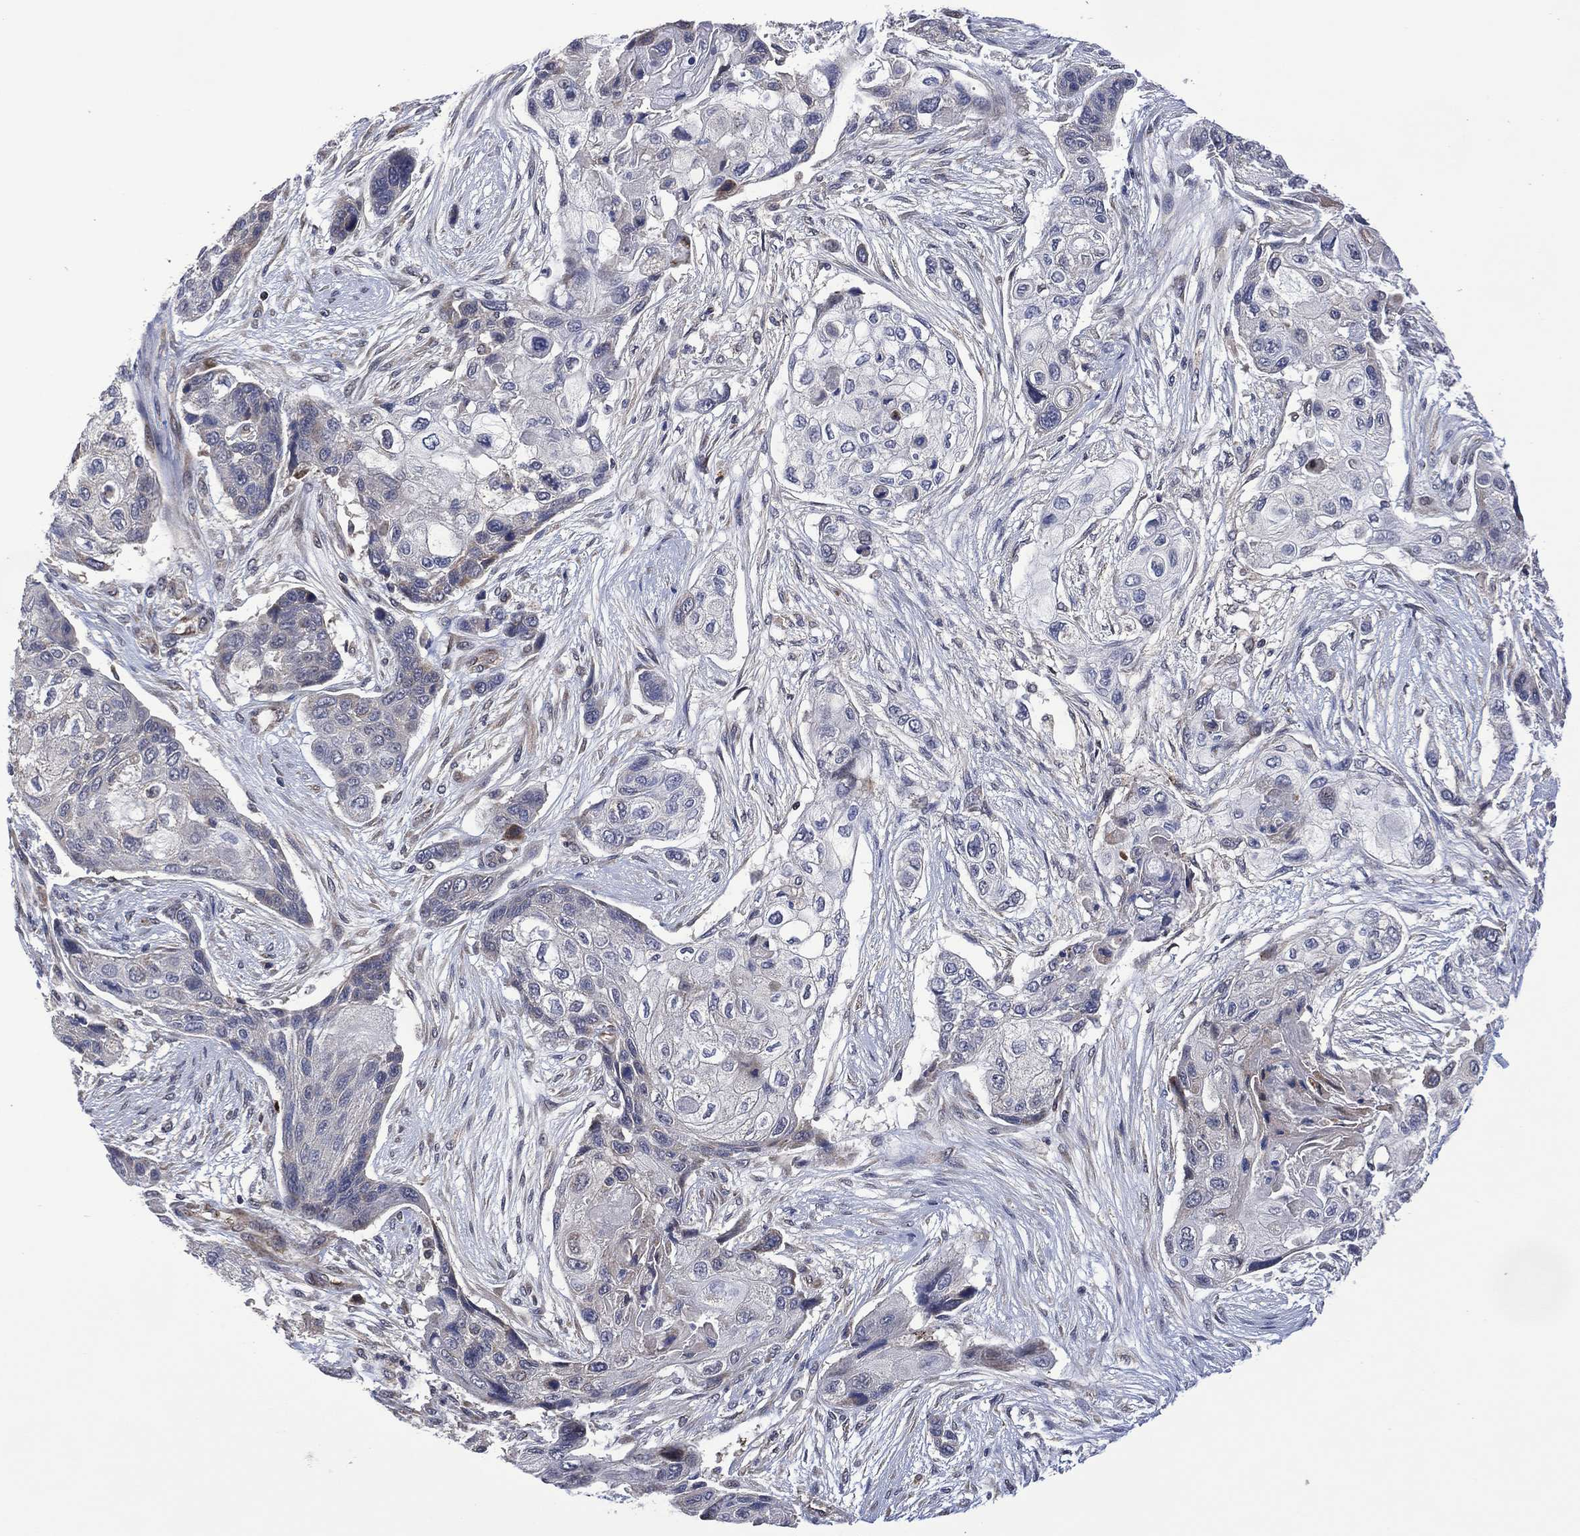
{"staining": {"intensity": "negative", "quantity": "none", "location": "none"}, "tissue": "lung cancer", "cell_type": "Tumor cells", "image_type": "cancer", "snomed": [{"axis": "morphology", "description": "Squamous cell carcinoma, NOS"}, {"axis": "topography", "description": "Lung"}], "caption": "Immunohistochemistry (IHC) micrograph of squamous cell carcinoma (lung) stained for a protein (brown), which reveals no positivity in tumor cells.", "gene": "HTD2", "patient": {"sex": "male", "age": 69}}